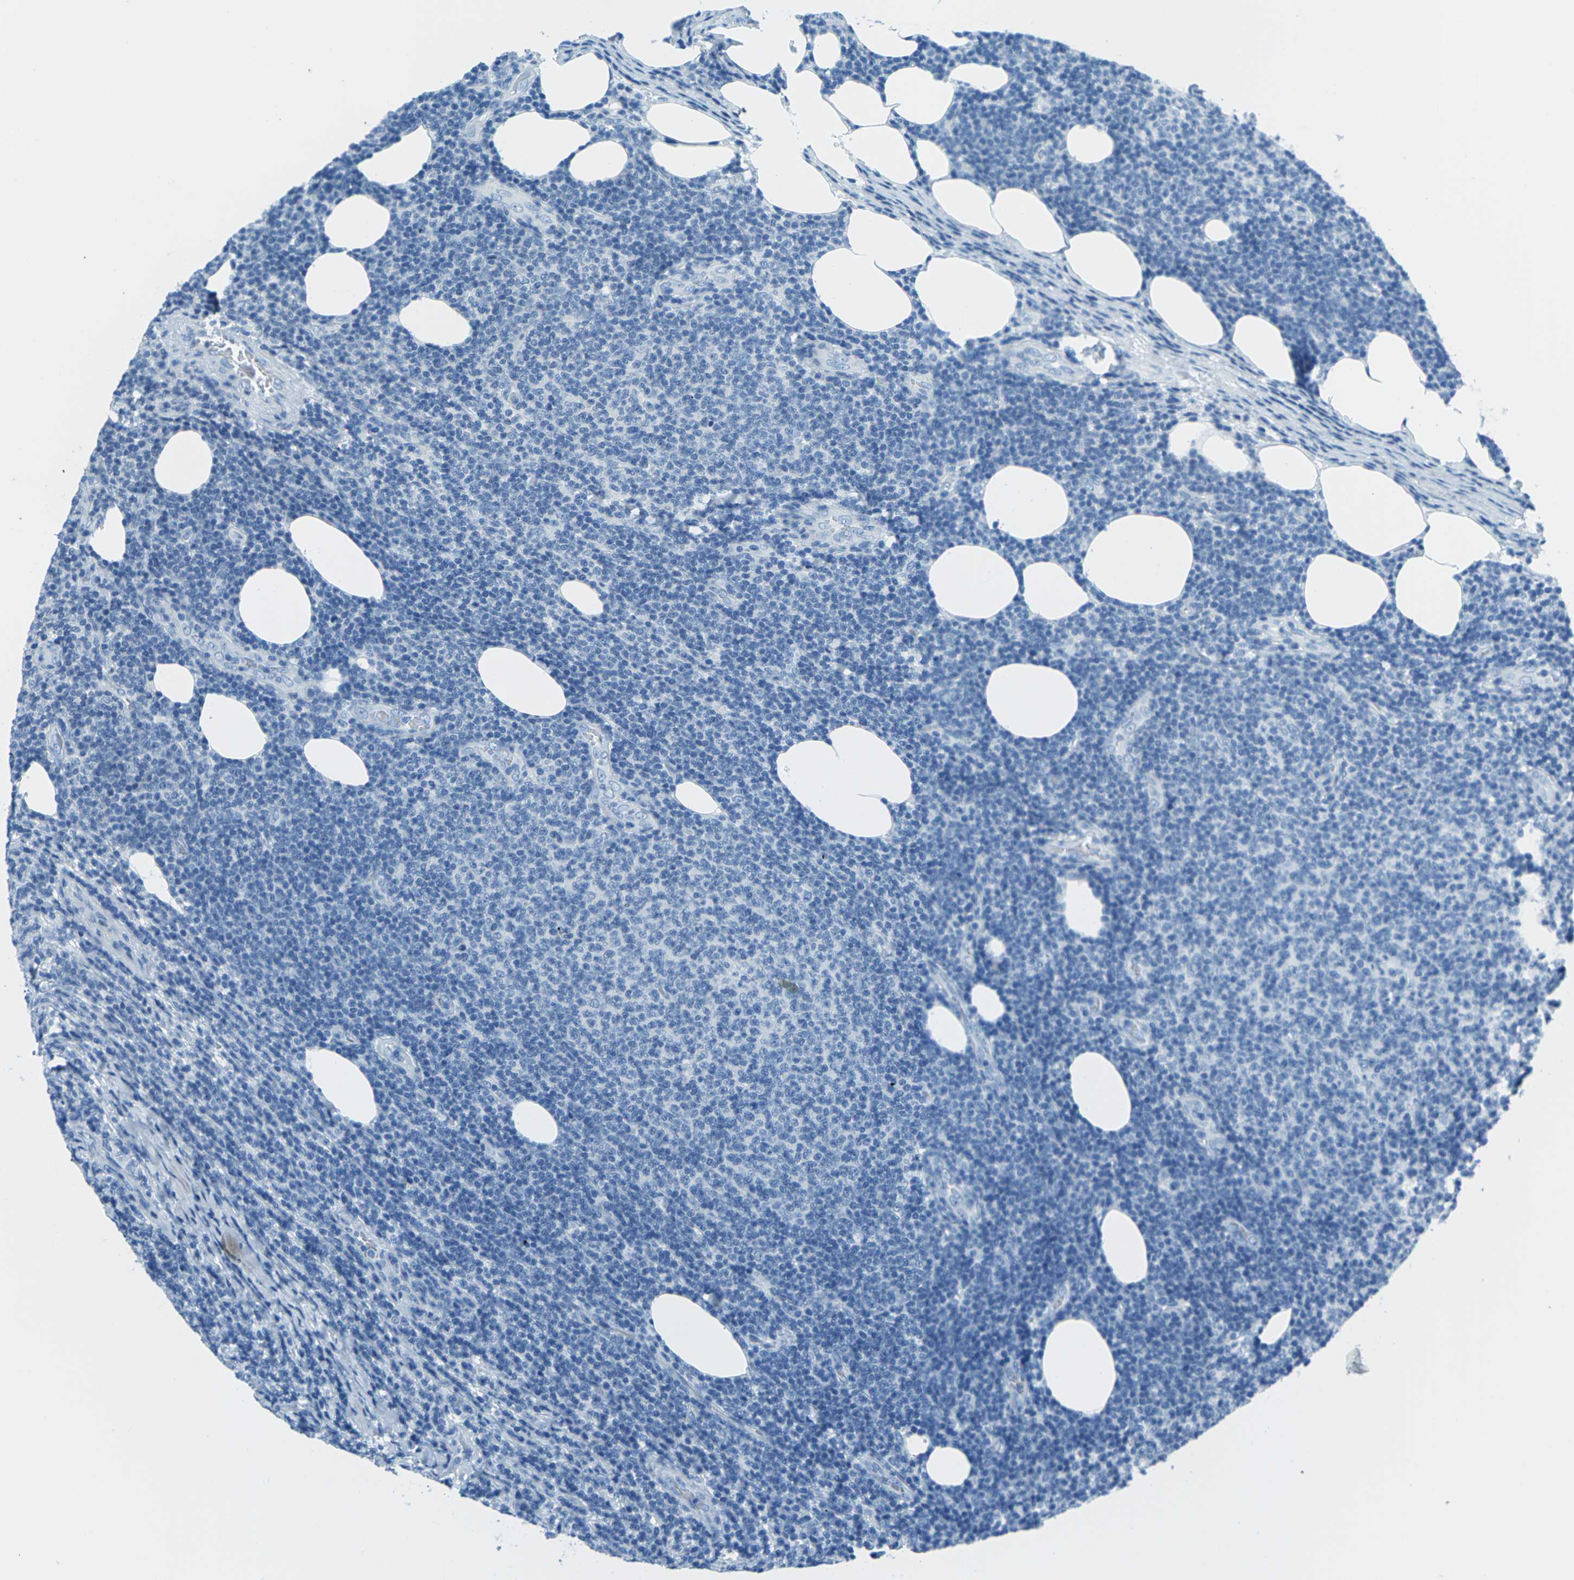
{"staining": {"intensity": "negative", "quantity": "none", "location": "none"}, "tissue": "lymphoma", "cell_type": "Tumor cells", "image_type": "cancer", "snomed": [{"axis": "morphology", "description": "Malignant lymphoma, non-Hodgkin's type, Low grade"}, {"axis": "topography", "description": "Lymph node"}], "caption": "IHC of low-grade malignant lymphoma, non-Hodgkin's type reveals no positivity in tumor cells.", "gene": "NANOS2", "patient": {"sex": "male", "age": 66}}